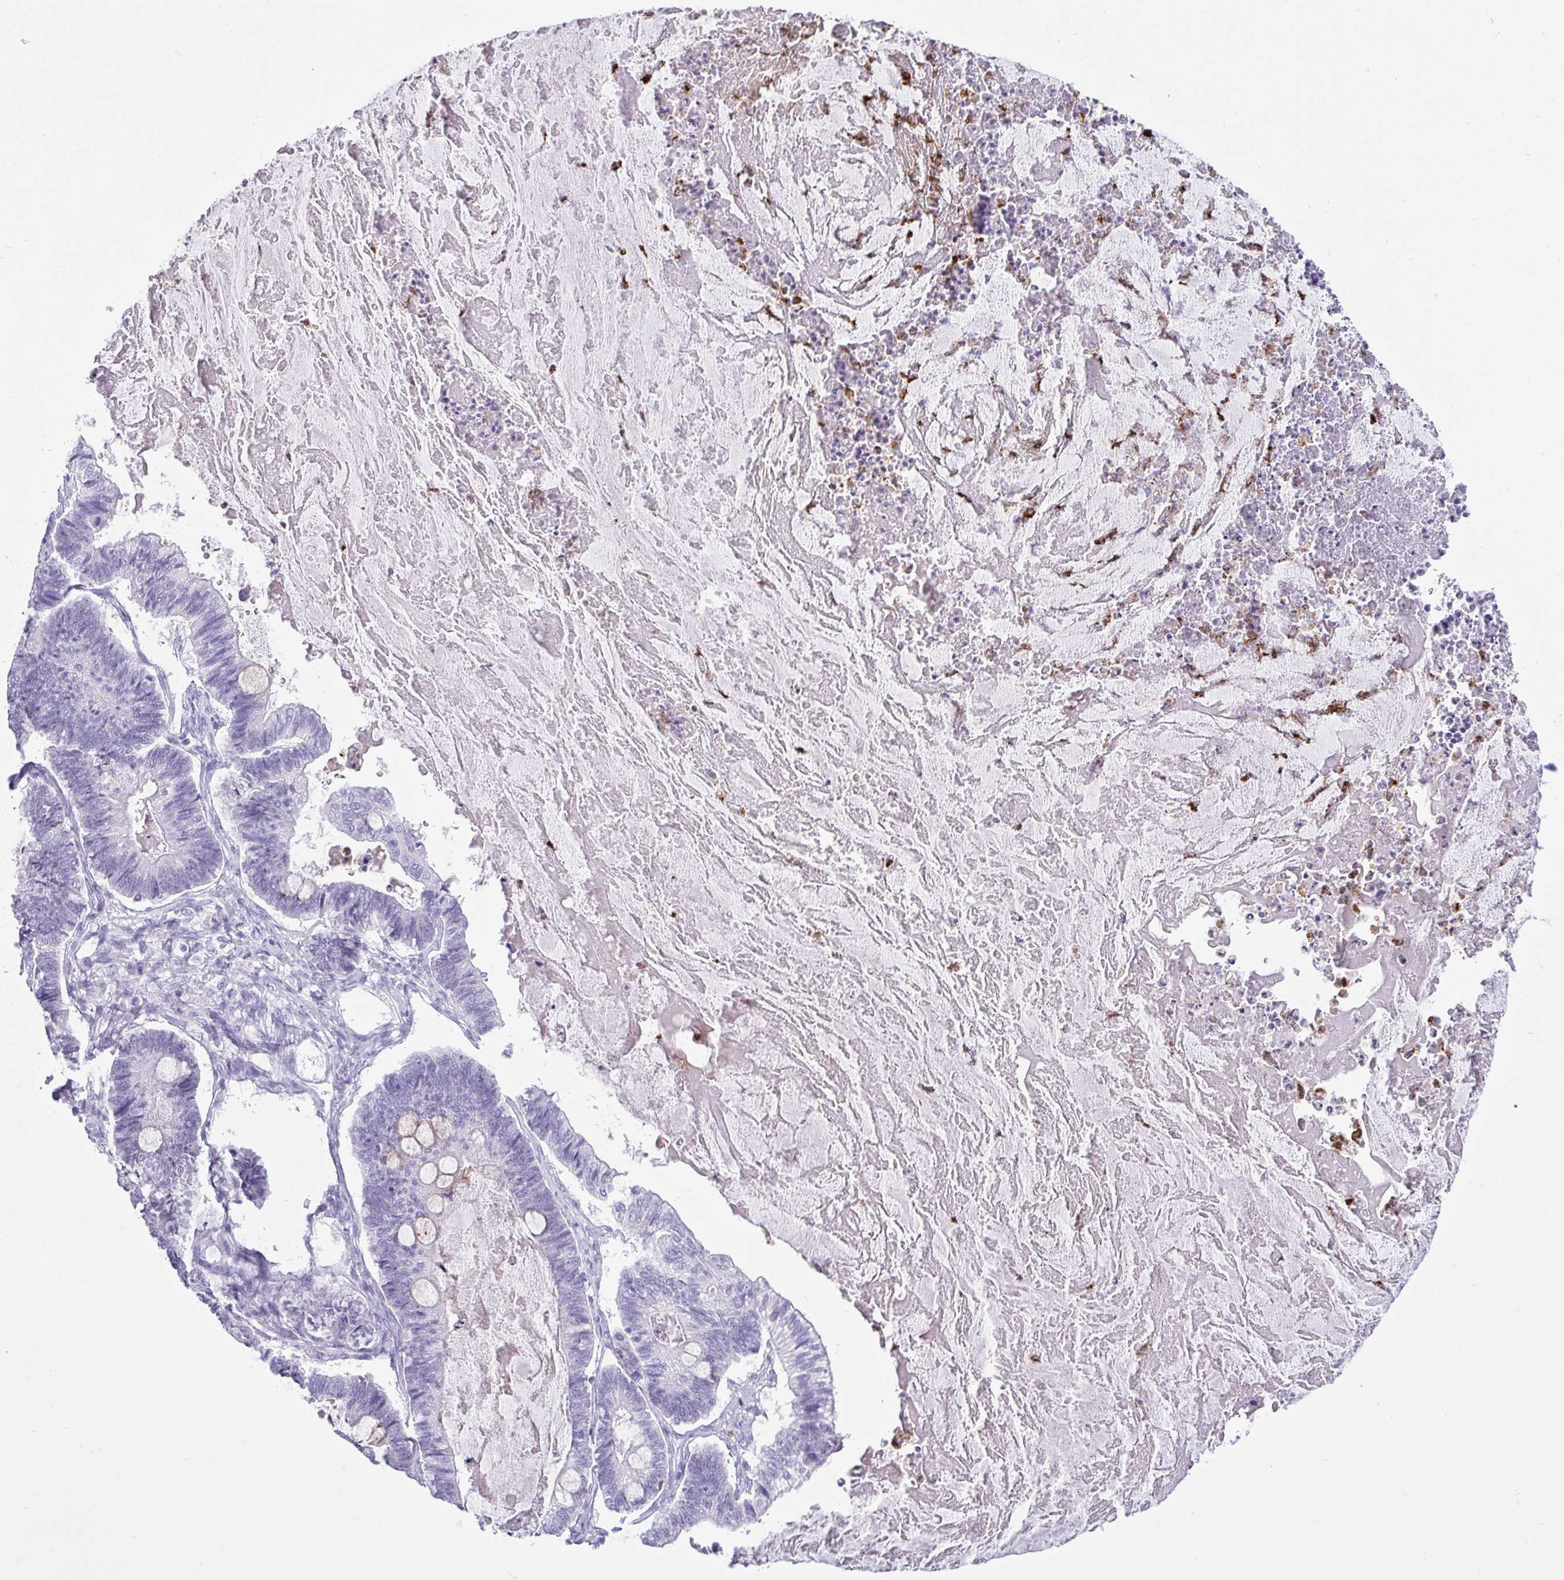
{"staining": {"intensity": "negative", "quantity": "none", "location": "none"}, "tissue": "ovarian cancer", "cell_type": "Tumor cells", "image_type": "cancer", "snomed": [{"axis": "morphology", "description": "Cystadenocarcinoma, mucinous, NOS"}, {"axis": "topography", "description": "Ovary"}], "caption": "Tumor cells are negative for protein expression in human mucinous cystadenocarcinoma (ovarian).", "gene": "ARHGAP42", "patient": {"sex": "female", "age": 61}}